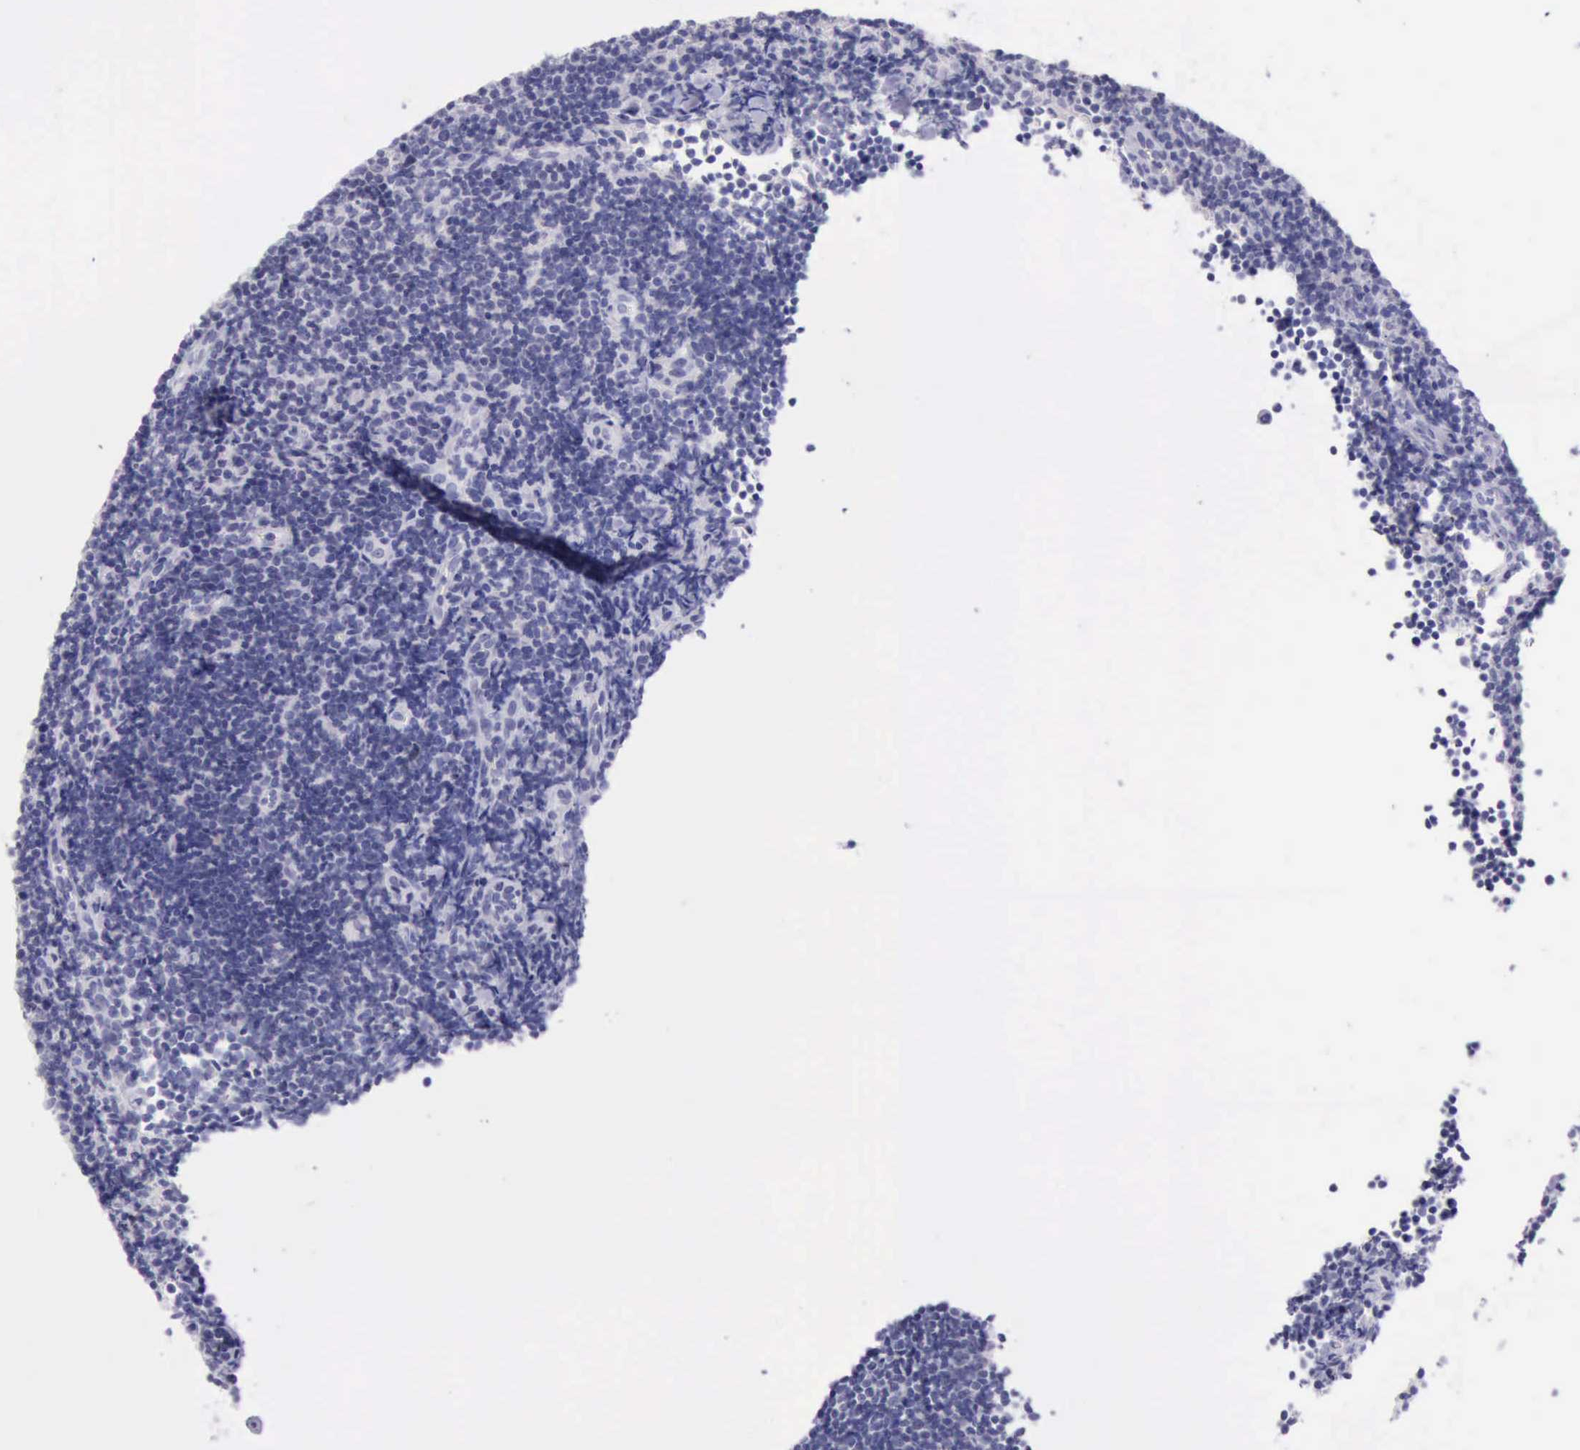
{"staining": {"intensity": "negative", "quantity": "none", "location": "none"}, "tissue": "lymphoma", "cell_type": "Tumor cells", "image_type": "cancer", "snomed": [{"axis": "morphology", "description": "Malignant lymphoma, non-Hodgkin's type, Low grade"}, {"axis": "topography", "description": "Lymph node"}], "caption": "An immunohistochemistry micrograph of lymphoma is shown. There is no staining in tumor cells of lymphoma.", "gene": "LRFN5", "patient": {"sex": "male", "age": 49}}